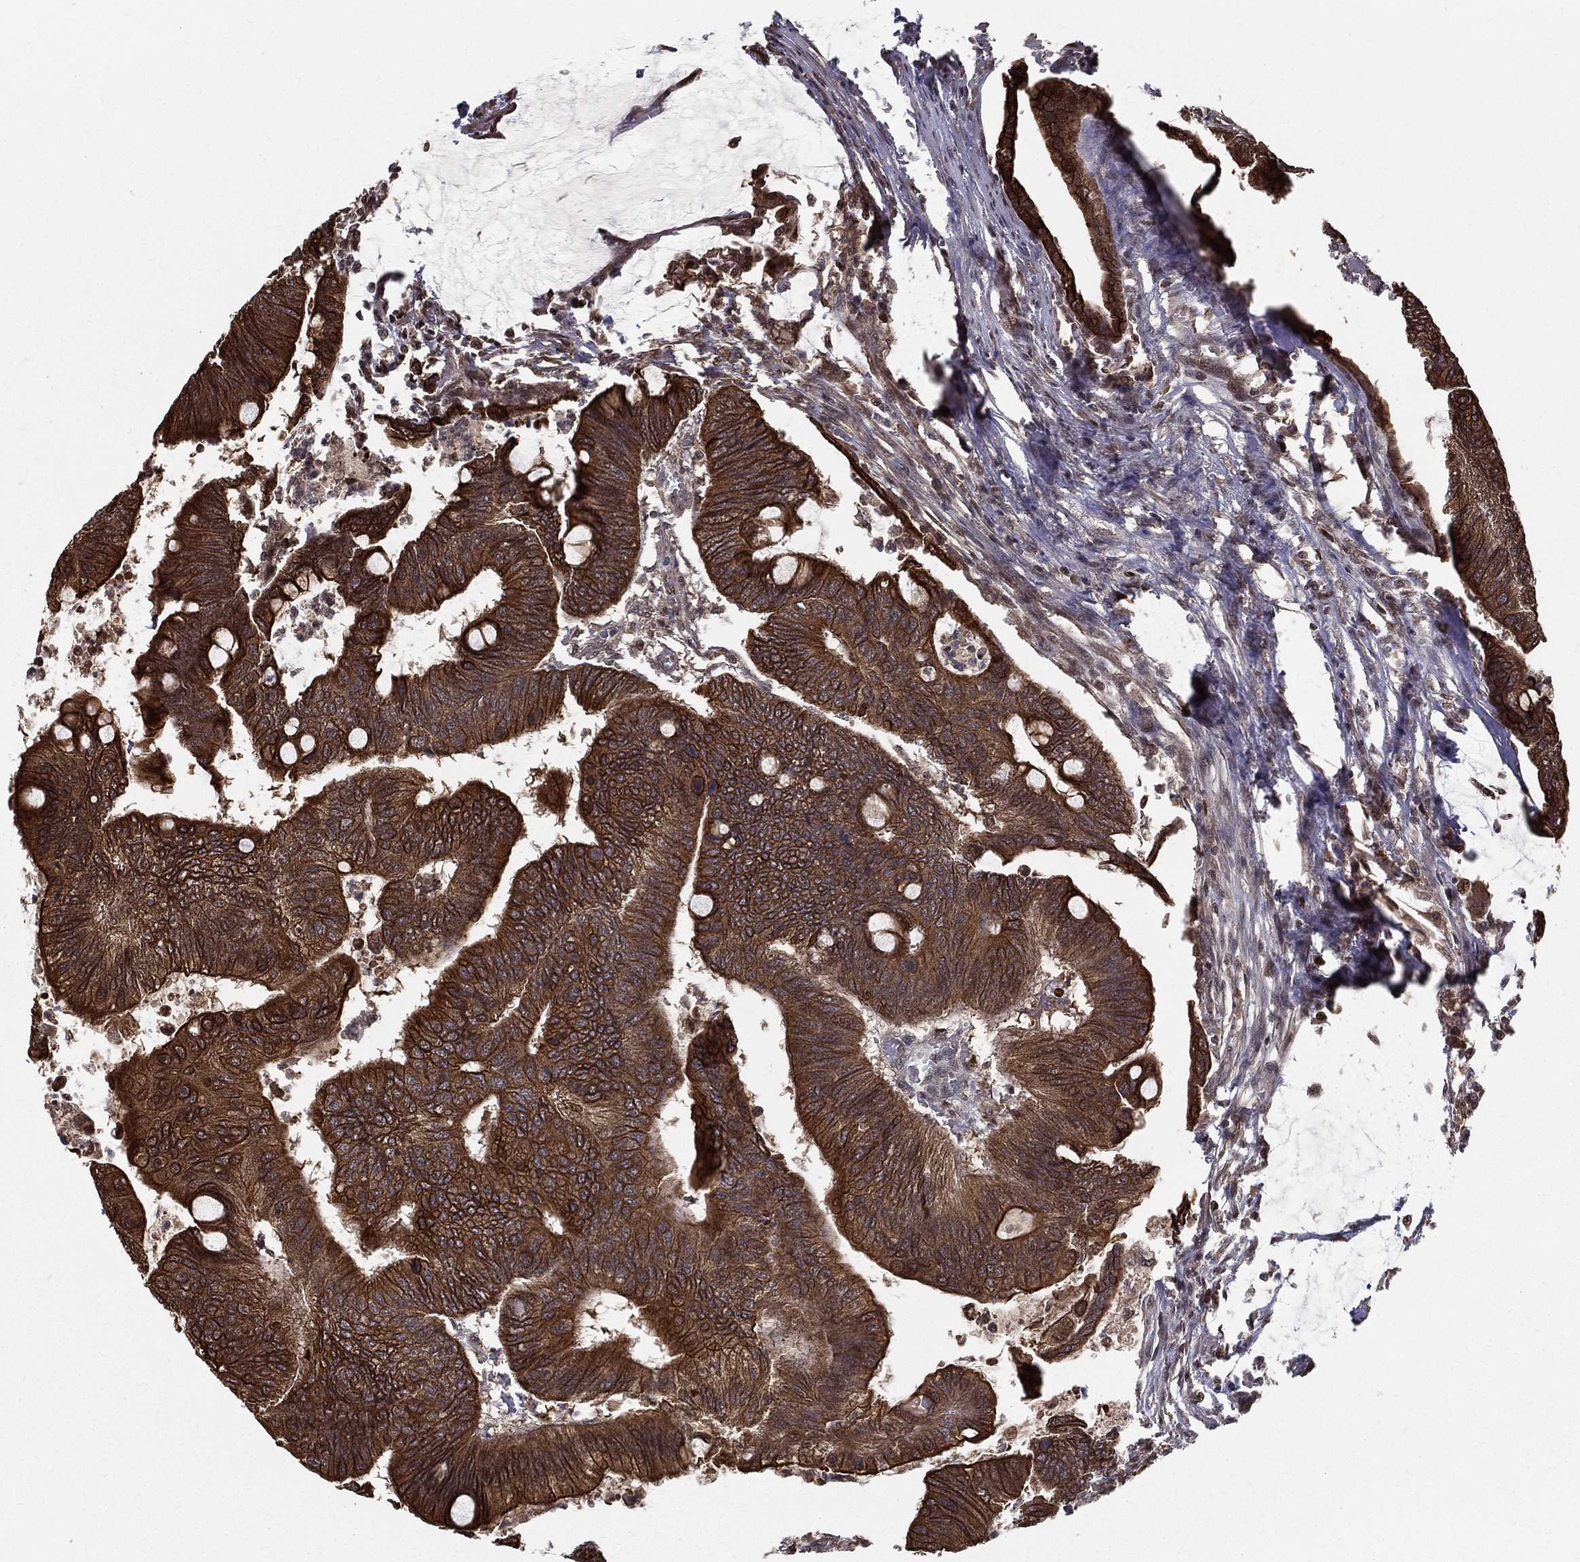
{"staining": {"intensity": "strong", "quantity": ">75%", "location": "cytoplasmic/membranous"}, "tissue": "colorectal cancer", "cell_type": "Tumor cells", "image_type": "cancer", "snomed": [{"axis": "morphology", "description": "Normal tissue, NOS"}, {"axis": "morphology", "description": "Adenocarcinoma, NOS"}, {"axis": "topography", "description": "Rectum"}, {"axis": "topography", "description": "Peripheral nerve tissue"}], "caption": "A brown stain highlights strong cytoplasmic/membranous expression of a protein in human colorectal adenocarcinoma tumor cells.", "gene": "SLC6A6", "patient": {"sex": "male", "age": 92}}